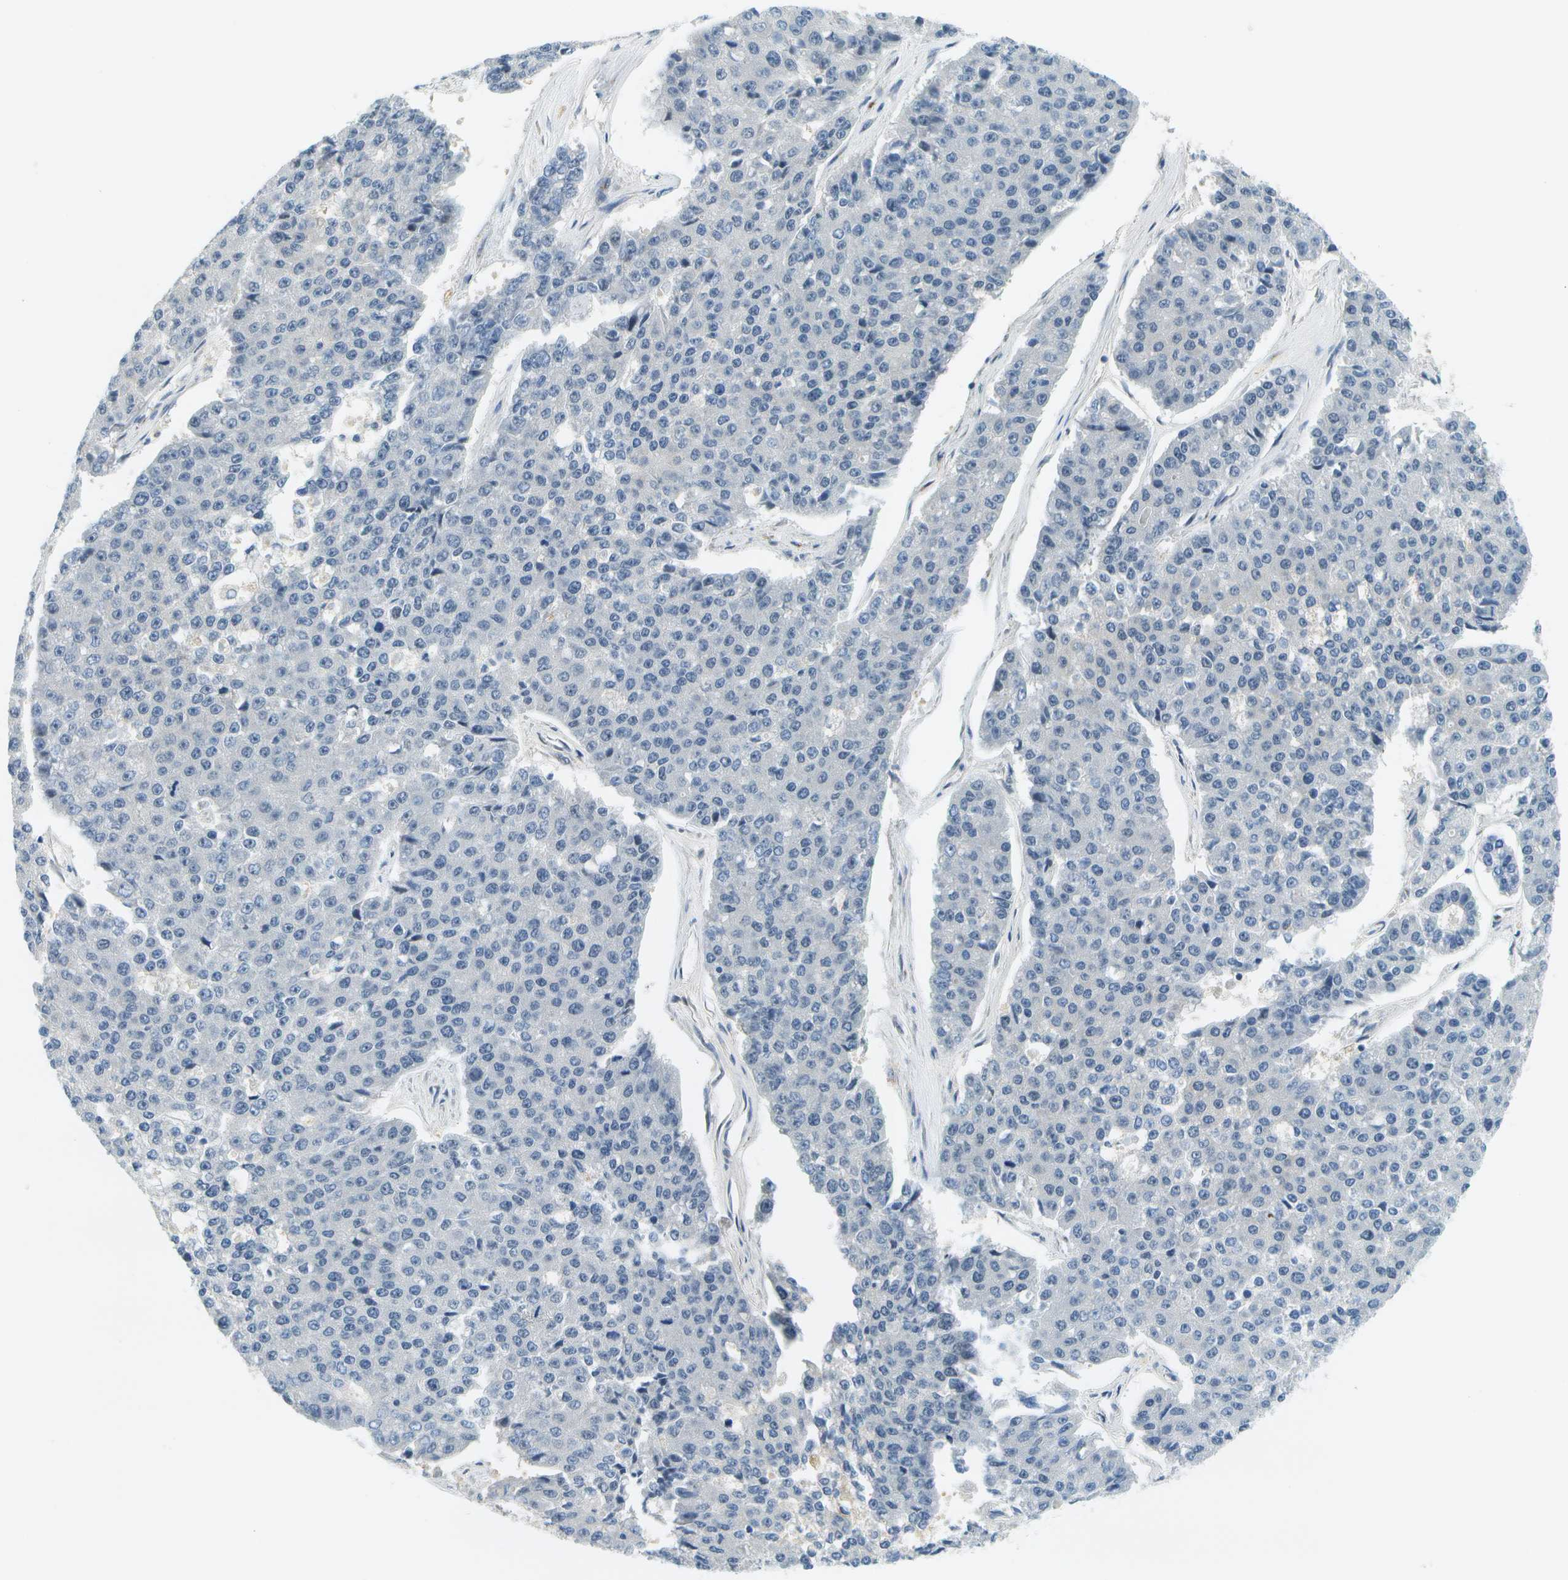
{"staining": {"intensity": "negative", "quantity": "none", "location": "none"}, "tissue": "pancreatic cancer", "cell_type": "Tumor cells", "image_type": "cancer", "snomed": [{"axis": "morphology", "description": "Adenocarcinoma, NOS"}, {"axis": "topography", "description": "Pancreas"}], "caption": "An IHC image of adenocarcinoma (pancreatic) is shown. There is no staining in tumor cells of adenocarcinoma (pancreatic).", "gene": "RASGRP2", "patient": {"sex": "male", "age": 50}}